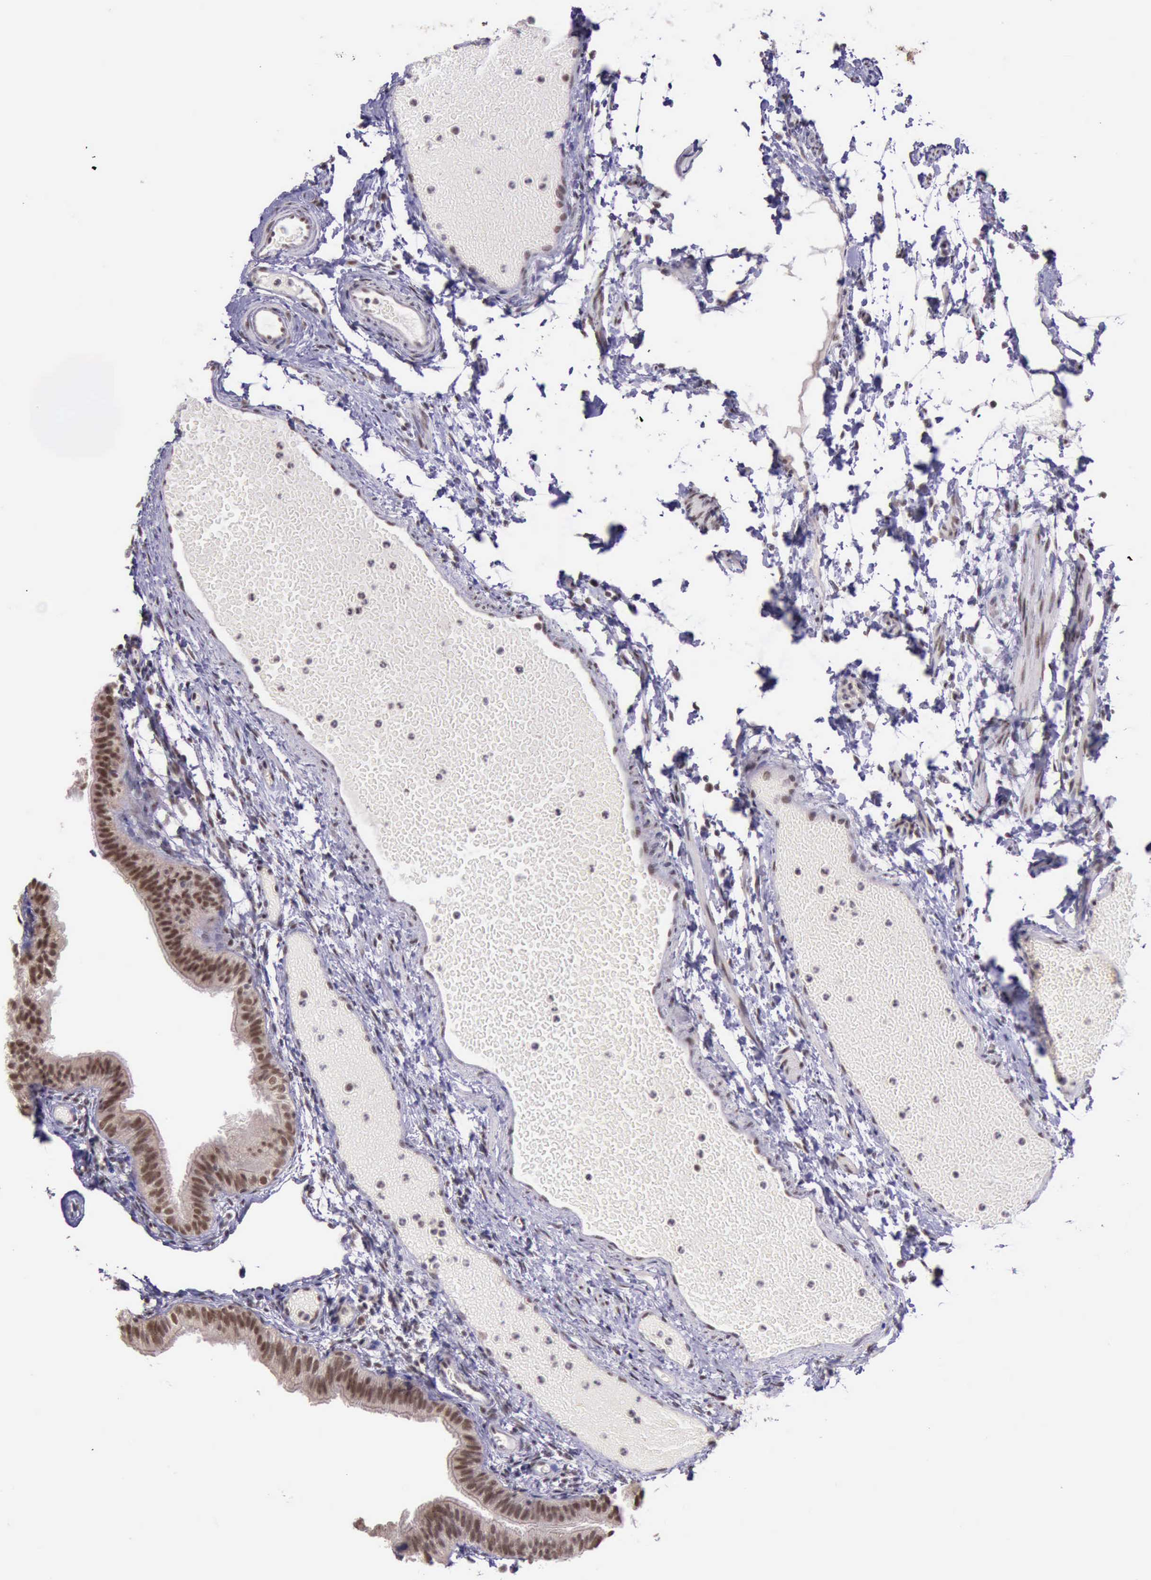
{"staining": {"intensity": "moderate", "quantity": ">75%", "location": "nuclear"}, "tissue": "fallopian tube", "cell_type": "Glandular cells", "image_type": "normal", "snomed": [{"axis": "morphology", "description": "Normal tissue, NOS"}, {"axis": "morphology", "description": "Dermoid, NOS"}, {"axis": "topography", "description": "Fallopian tube"}], "caption": "This photomicrograph reveals unremarkable fallopian tube stained with IHC to label a protein in brown. The nuclear of glandular cells show moderate positivity for the protein. Nuclei are counter-stained blue.", "gene": "PRPF39", "patient": {"sex": "female", "age": 33}}